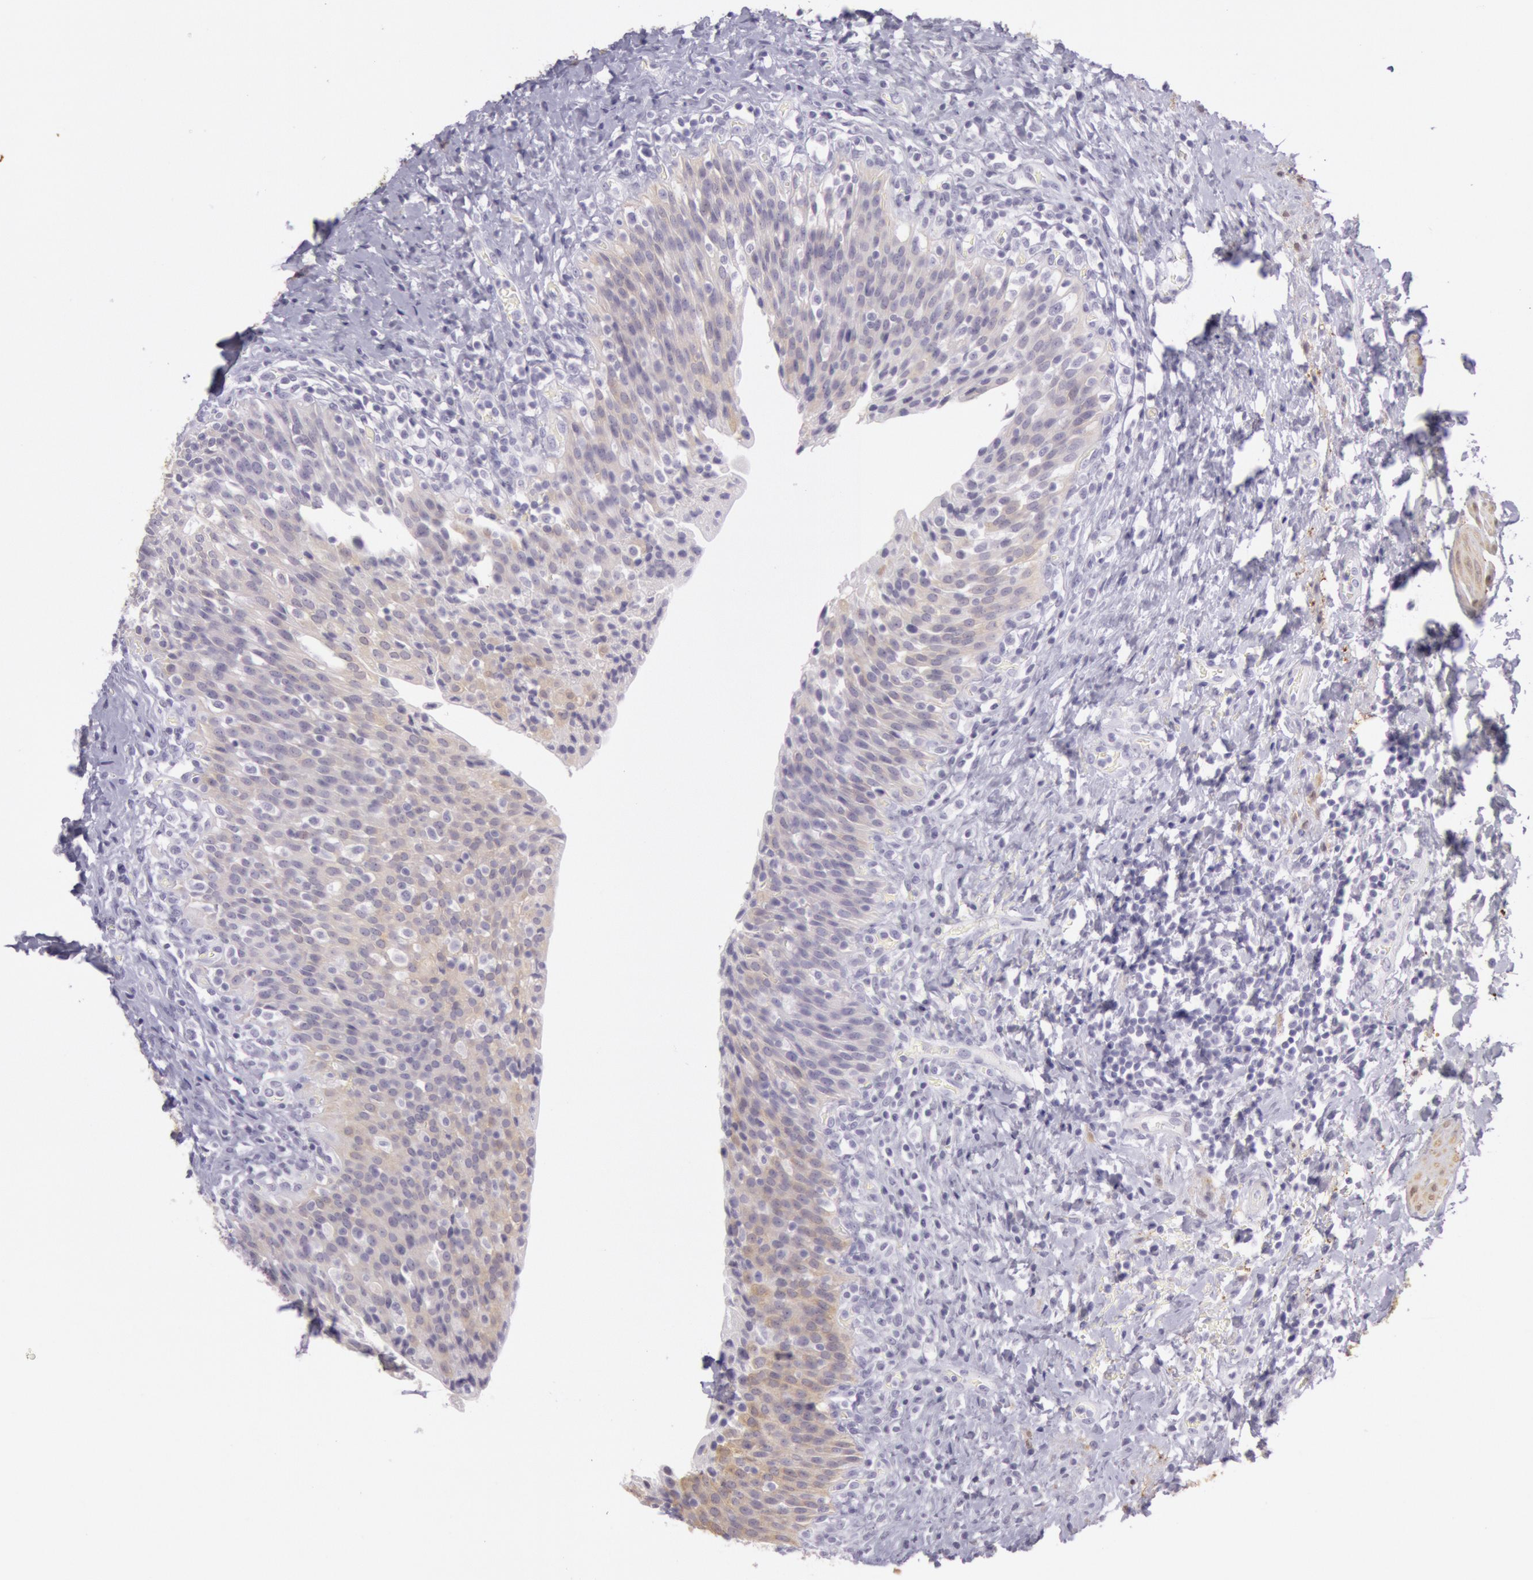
{"staining": {"intensity": "weak", "quantity": "<25%", "location": "cytoplasmic/membranous"}, "tissue": "urinary bladder", "cell_type": "Urothelial cells", "image_type": "normal", "snomed": [{"axis": "morphology", "description": "Normal tissue, NOS"}, {"axis": "topography", "description": "Urinary bladder"}], "caption": "This is an immunohistochemistry photomicrograph of benign human urinary bladder. There is no staining in urothelial cells.", "gene": "CKB", "patient": {"sex": "male", "age": 51}}